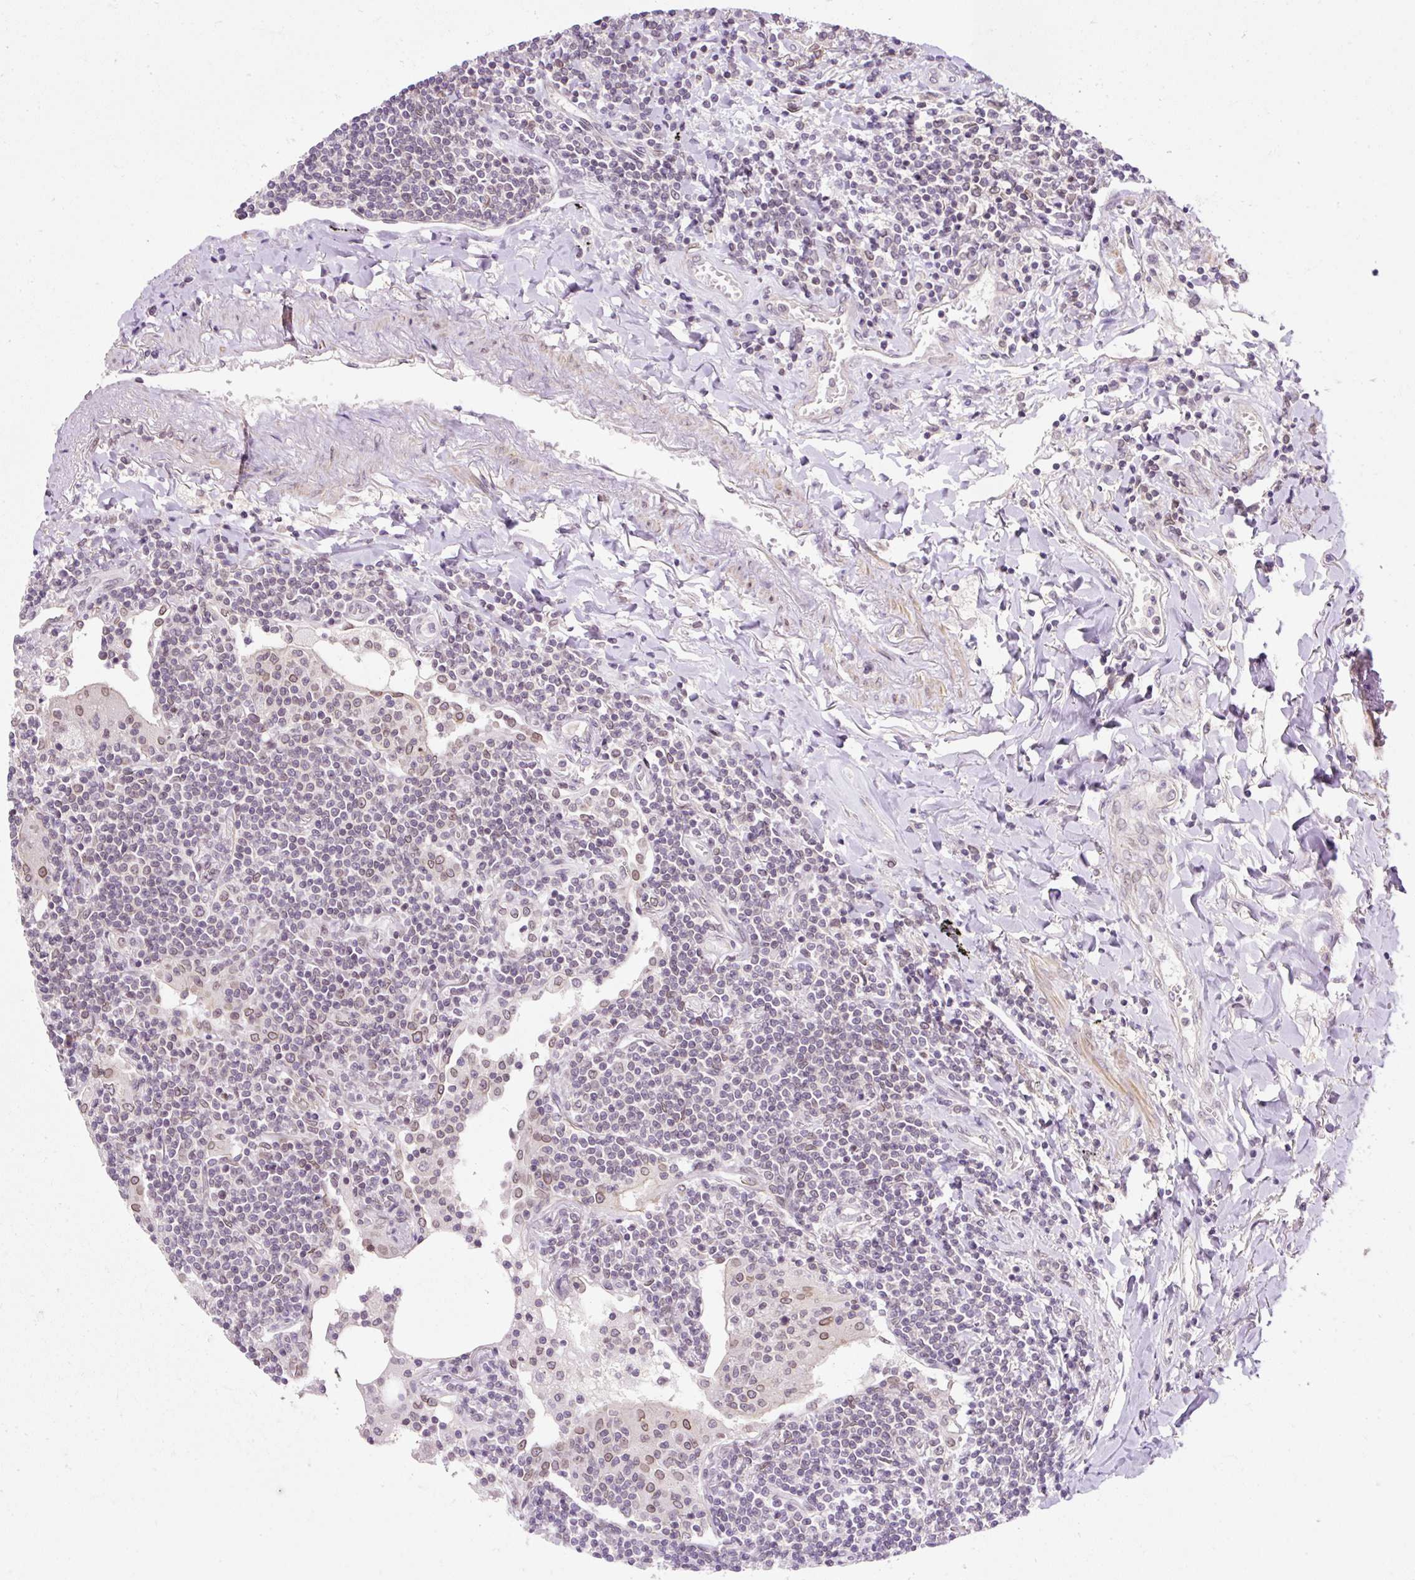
{"staining": {"intensity": "negative", "quantity": "none", "location": "none"}, "tissue": "lymphoma", "cell_type": "Tumor cells", "image_type": "cancer", "snomed": [{"axis": "morphology", "description": "Malignant lymphoma, non-Hodgkin's type, Low grade"}, {"axis": "topography", "description": "Lung"}], "caption": "Protein analysis of lymphoma exhibits no significant positivity in tumor cells.", "gene": "ZNF610", "patient": {"sex": "female", "age": 71}}